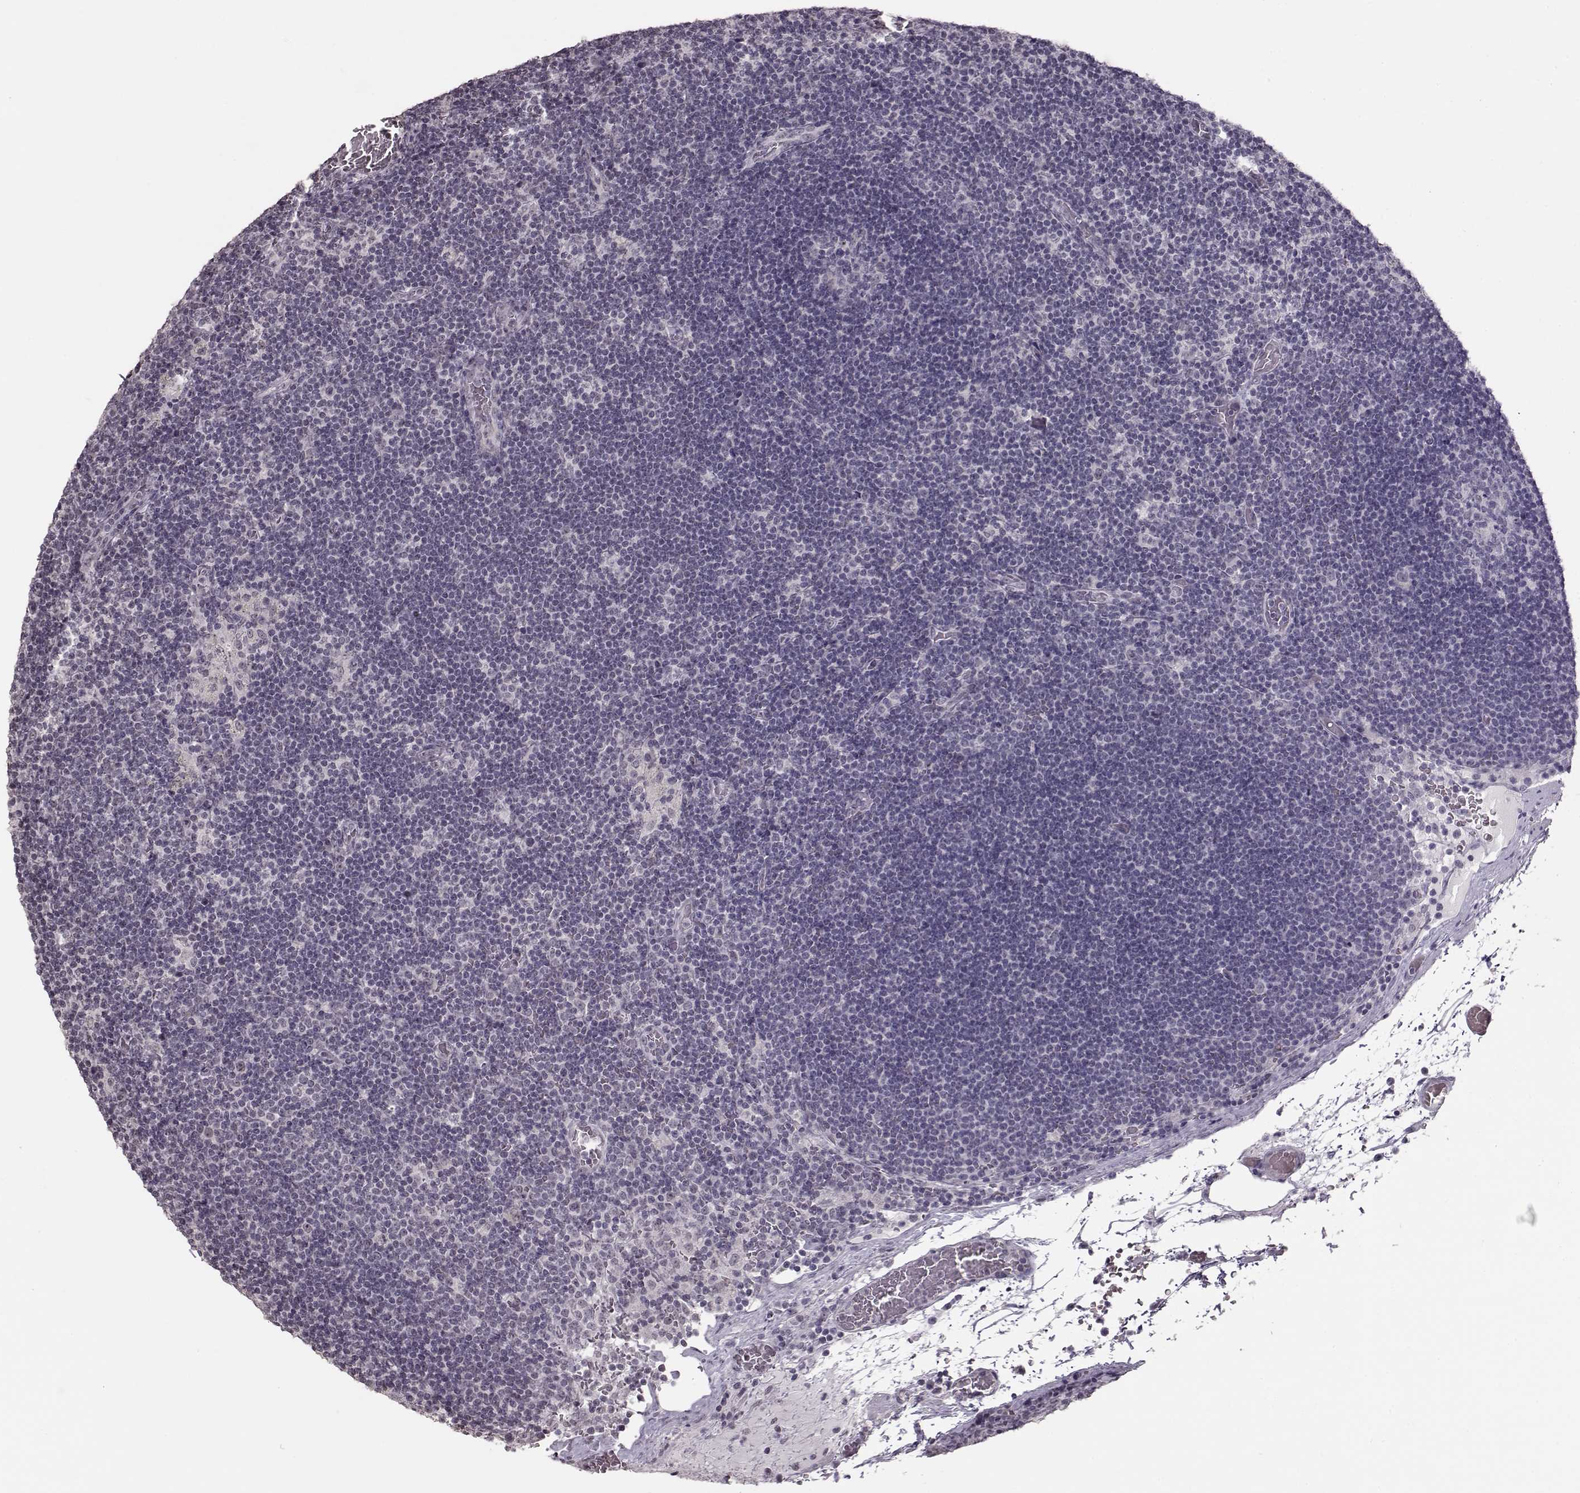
{"staining": {"intensity": "negative", "quantity": "none", "location": "none"}, "tissue": "lymph node", "cell_type": "Germinal center cells", "image_type": "normal", "snomed": [{"axis": "morphology", "description": "Normal tissue, NOS"}, {"axis": "topography", "description": "Lymph node"}], "caption": "Histopathology image shows no protein positivity in germinal center cells of unremarkable lymph node.", "gene": "PCP4", "patient": {"sex": "male", "age": 63}}